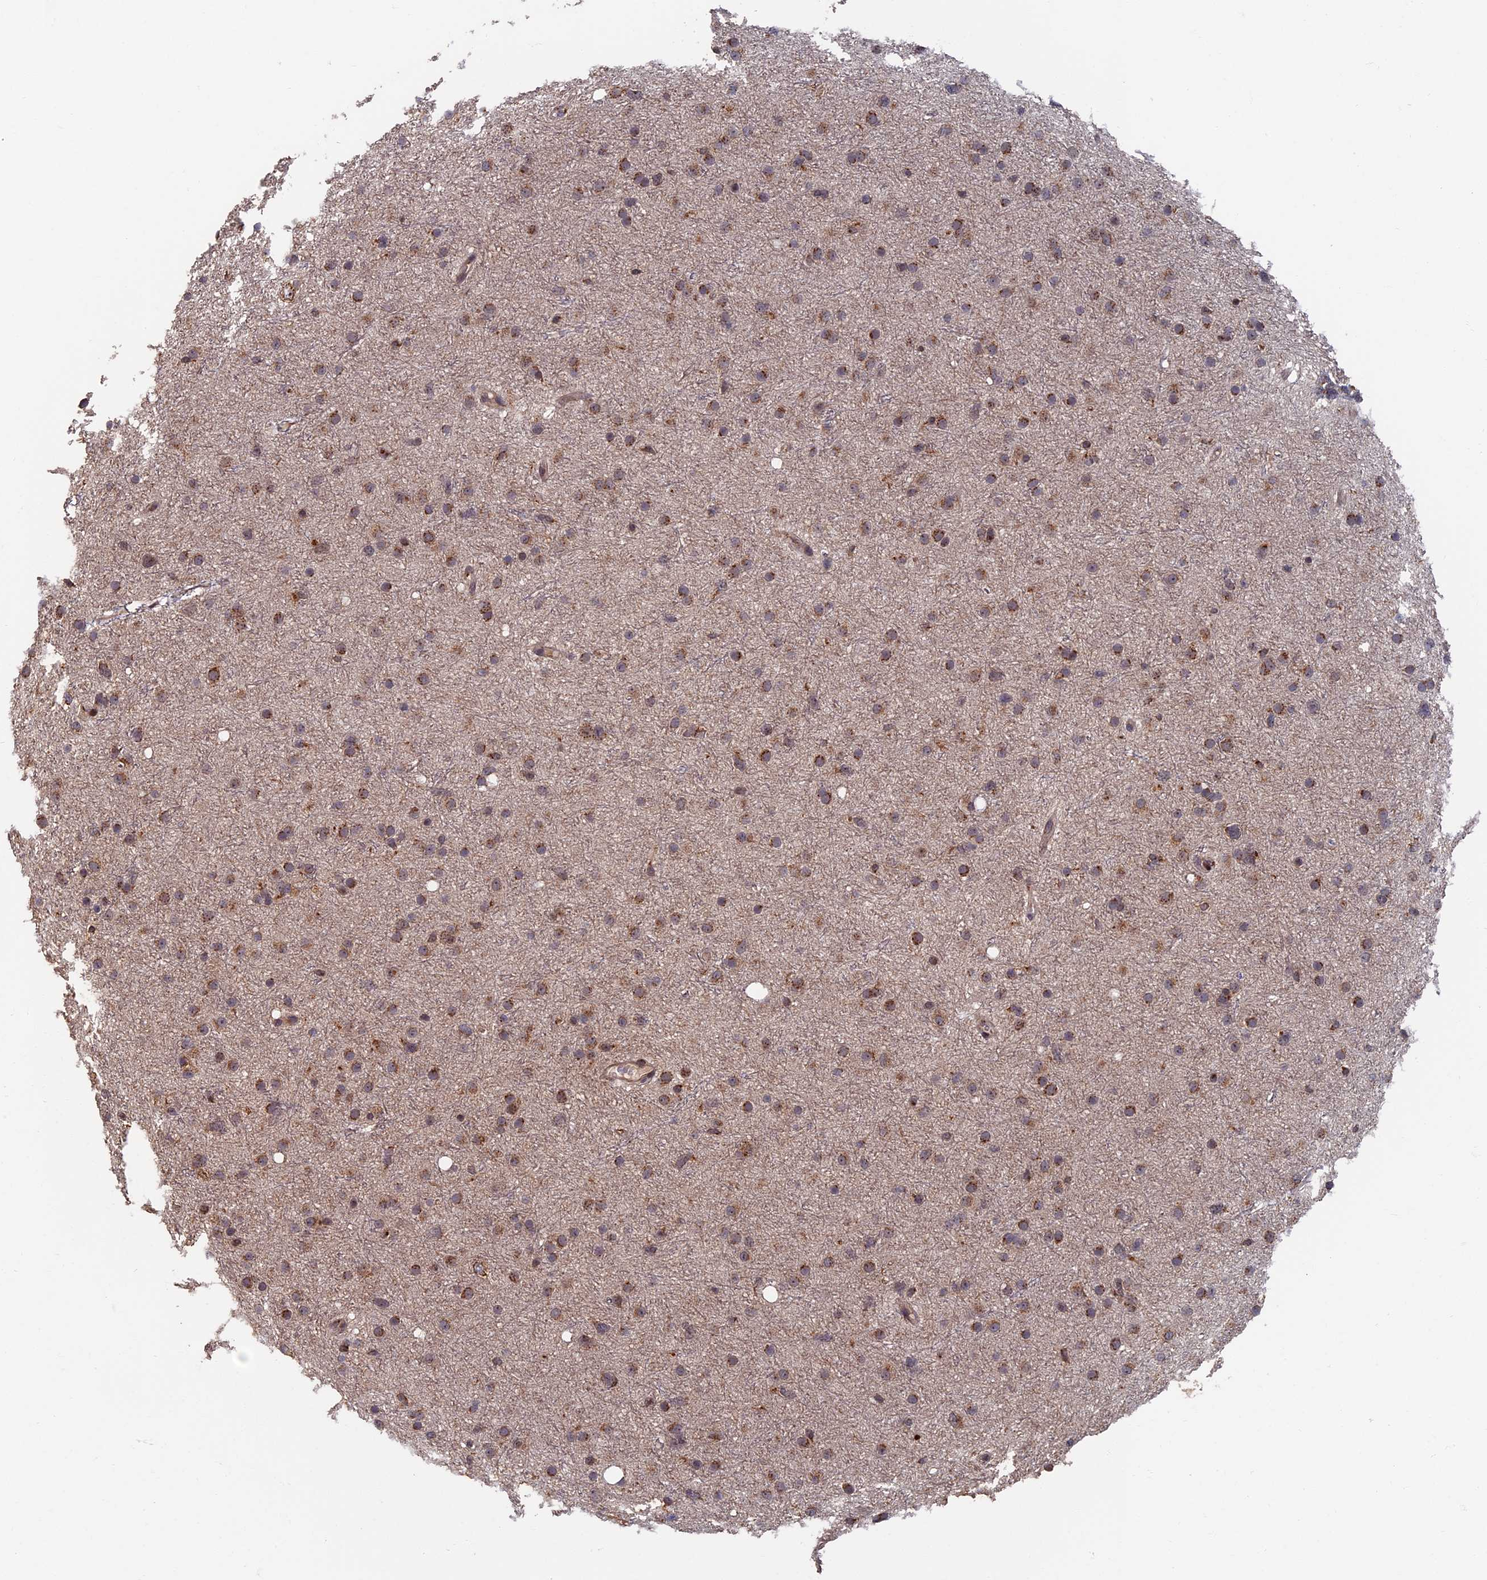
{"staining": {"intensity": "moderate", "quantity": ">75%", "location": "cytoplasmic/membranous"}, "tissue": "glioma", "cell_type": "Tumor cells", "image_type": "cancer", "snomed": [{"axis": "morphology", "description": "Glioma, malignant, Low grade"}, {"axis": "topography", "description": "Cerebral cortex"}], "caption": "Brown immunohistochemical staining in human glioma displays moderate cytoplasmic/membranous expression in about >75% of tumor cells. Using DAB (brown) and hematoxylin (blue) stains, captured at high magnification using brightfield microscopy.", "gene": "RASGRF1", "patient": {"sex": "female", "age": 39}}